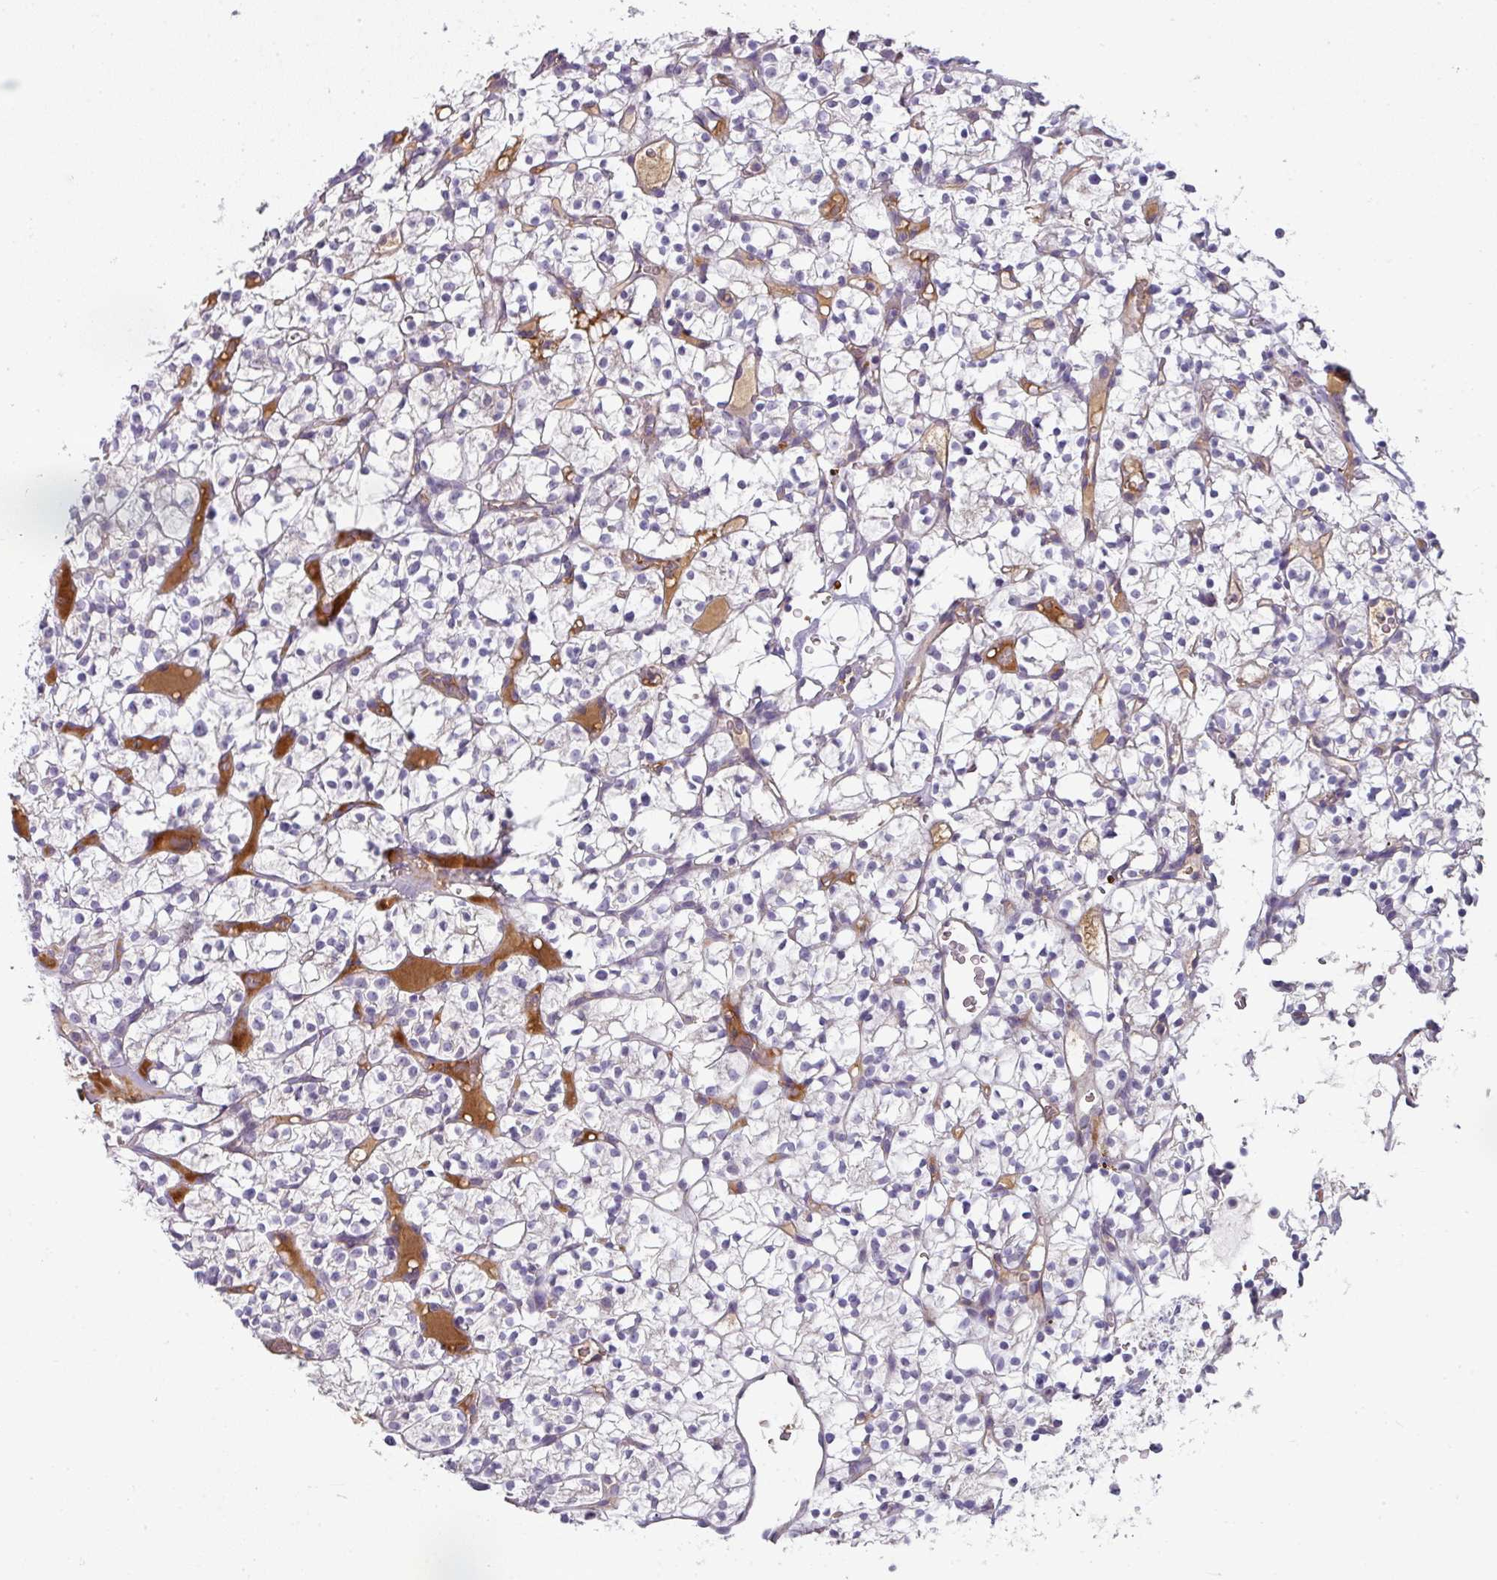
{"staining": {"intensity": "negative", "quantity": "none", "location": "none"}, "tissue": "renal cancer", "cell_type": "Tumor cells", "image_type": "cancer", "snomed": [{"axis": "morphology", "description": "Adenocarcinoma, NOS"}, {"axis": "topography", "description": "Kidney"}], "caption": "Protein analysis of renal adenocarcinoma shows no significant positivity in tumor cells.", "gene": "FGF17", "patient": {"sex": "female", "age": 64}}